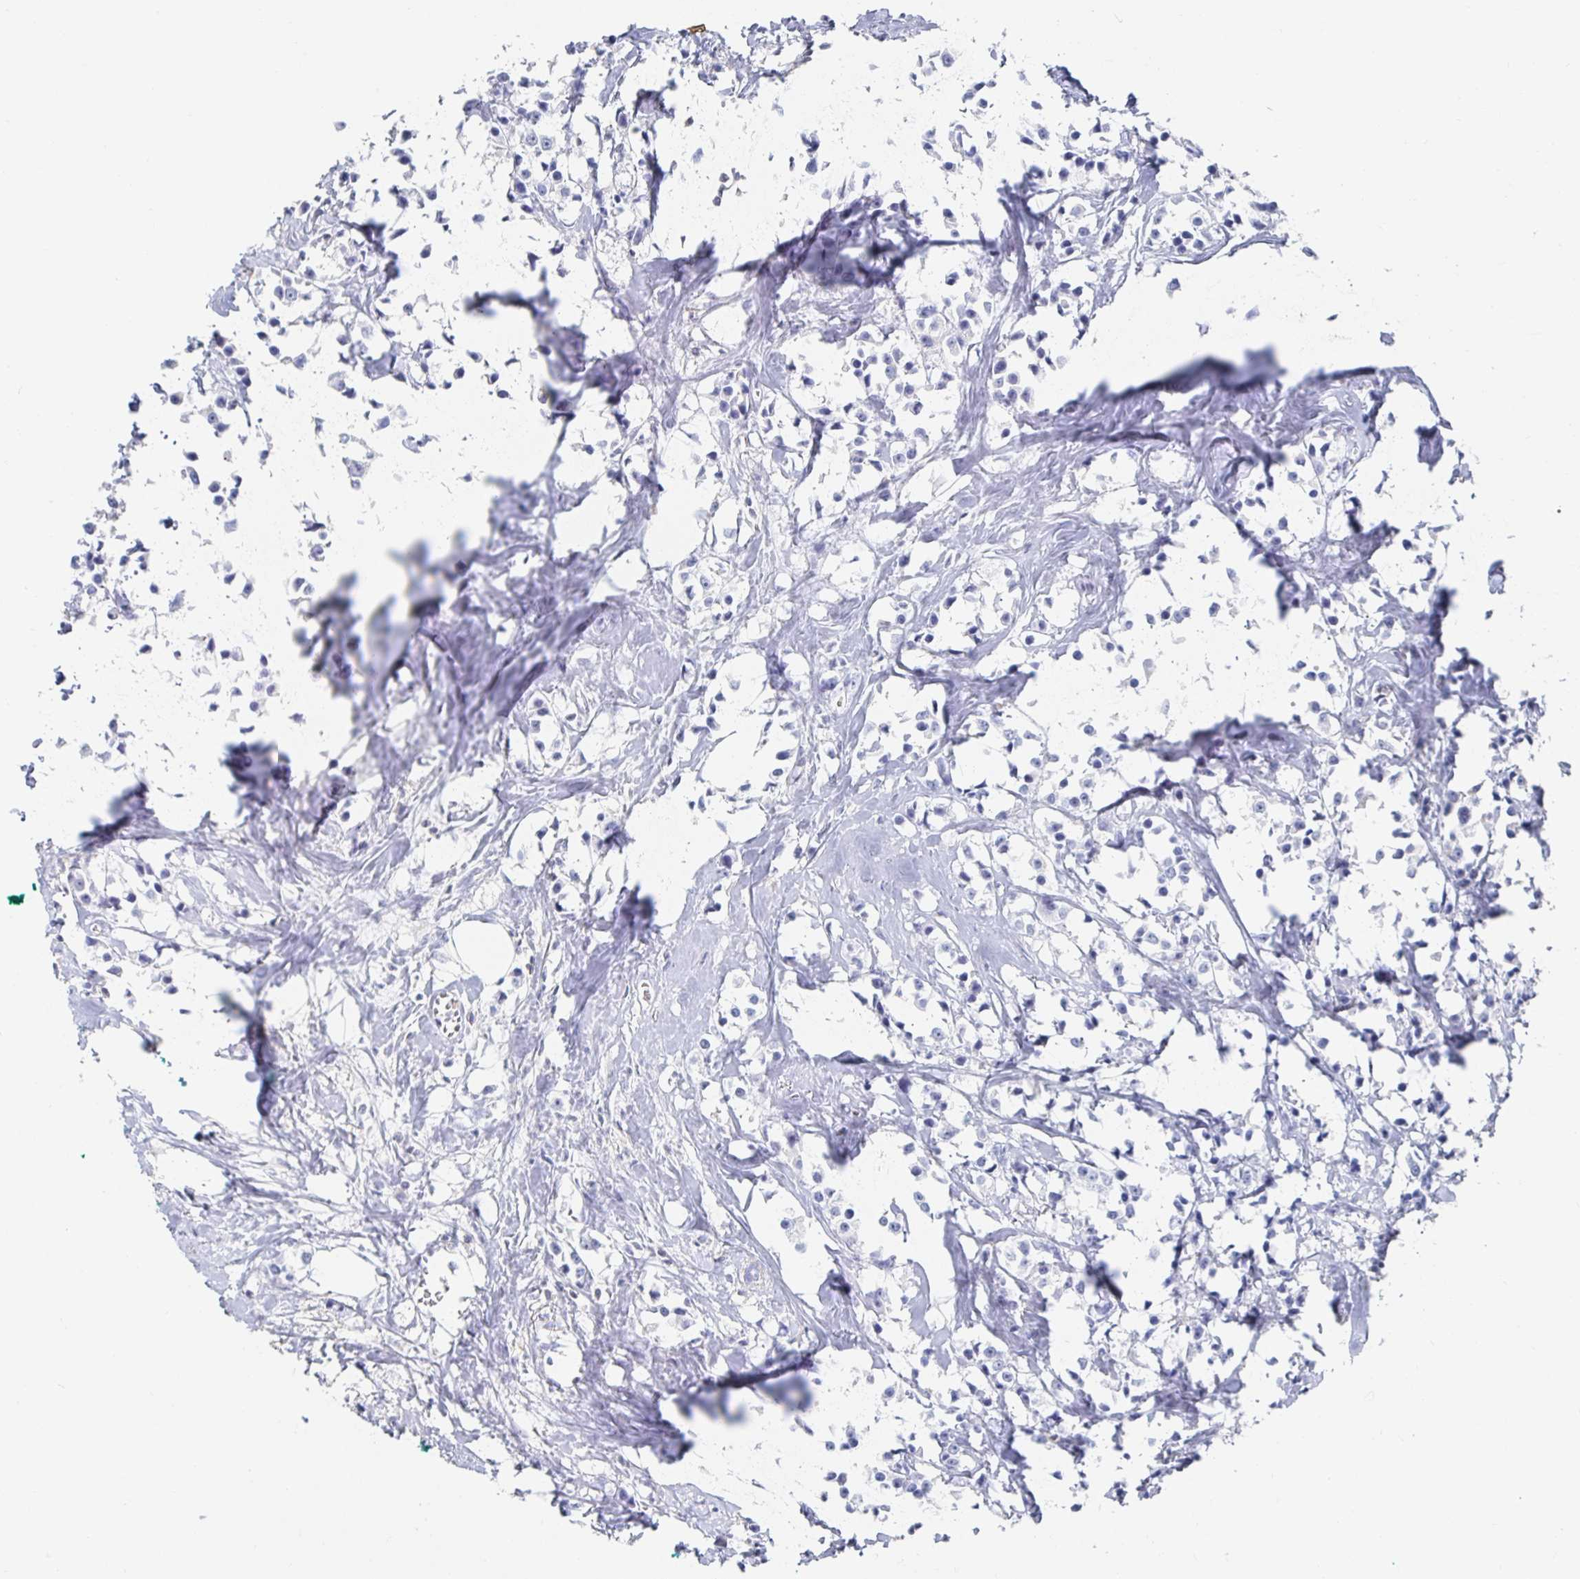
{"staining": {"intensity": "negative", "quantity": "none", "location": "none"}, "tissue": "breast cancer", "cell_type": "Tumor cells", "image_type": "cancer", "snomed": [{"axis": "morphology", "description": "Duct carcinoma"}, {"axis": "topography", "description": "Breast"}], "caption": "An IHC photomicrograph of breast invasive ductal carcinoma is shown. There is no staining in tumor cells of breast invasive ductal carcinoma. The staining is performed using DAB (3,3'-diaminobenzidine) brown chromogen with nuclei counter-stained in using hematoxylin.", "gene": "PIK3CD", "patient": {"sex": "female", "age": 80}}